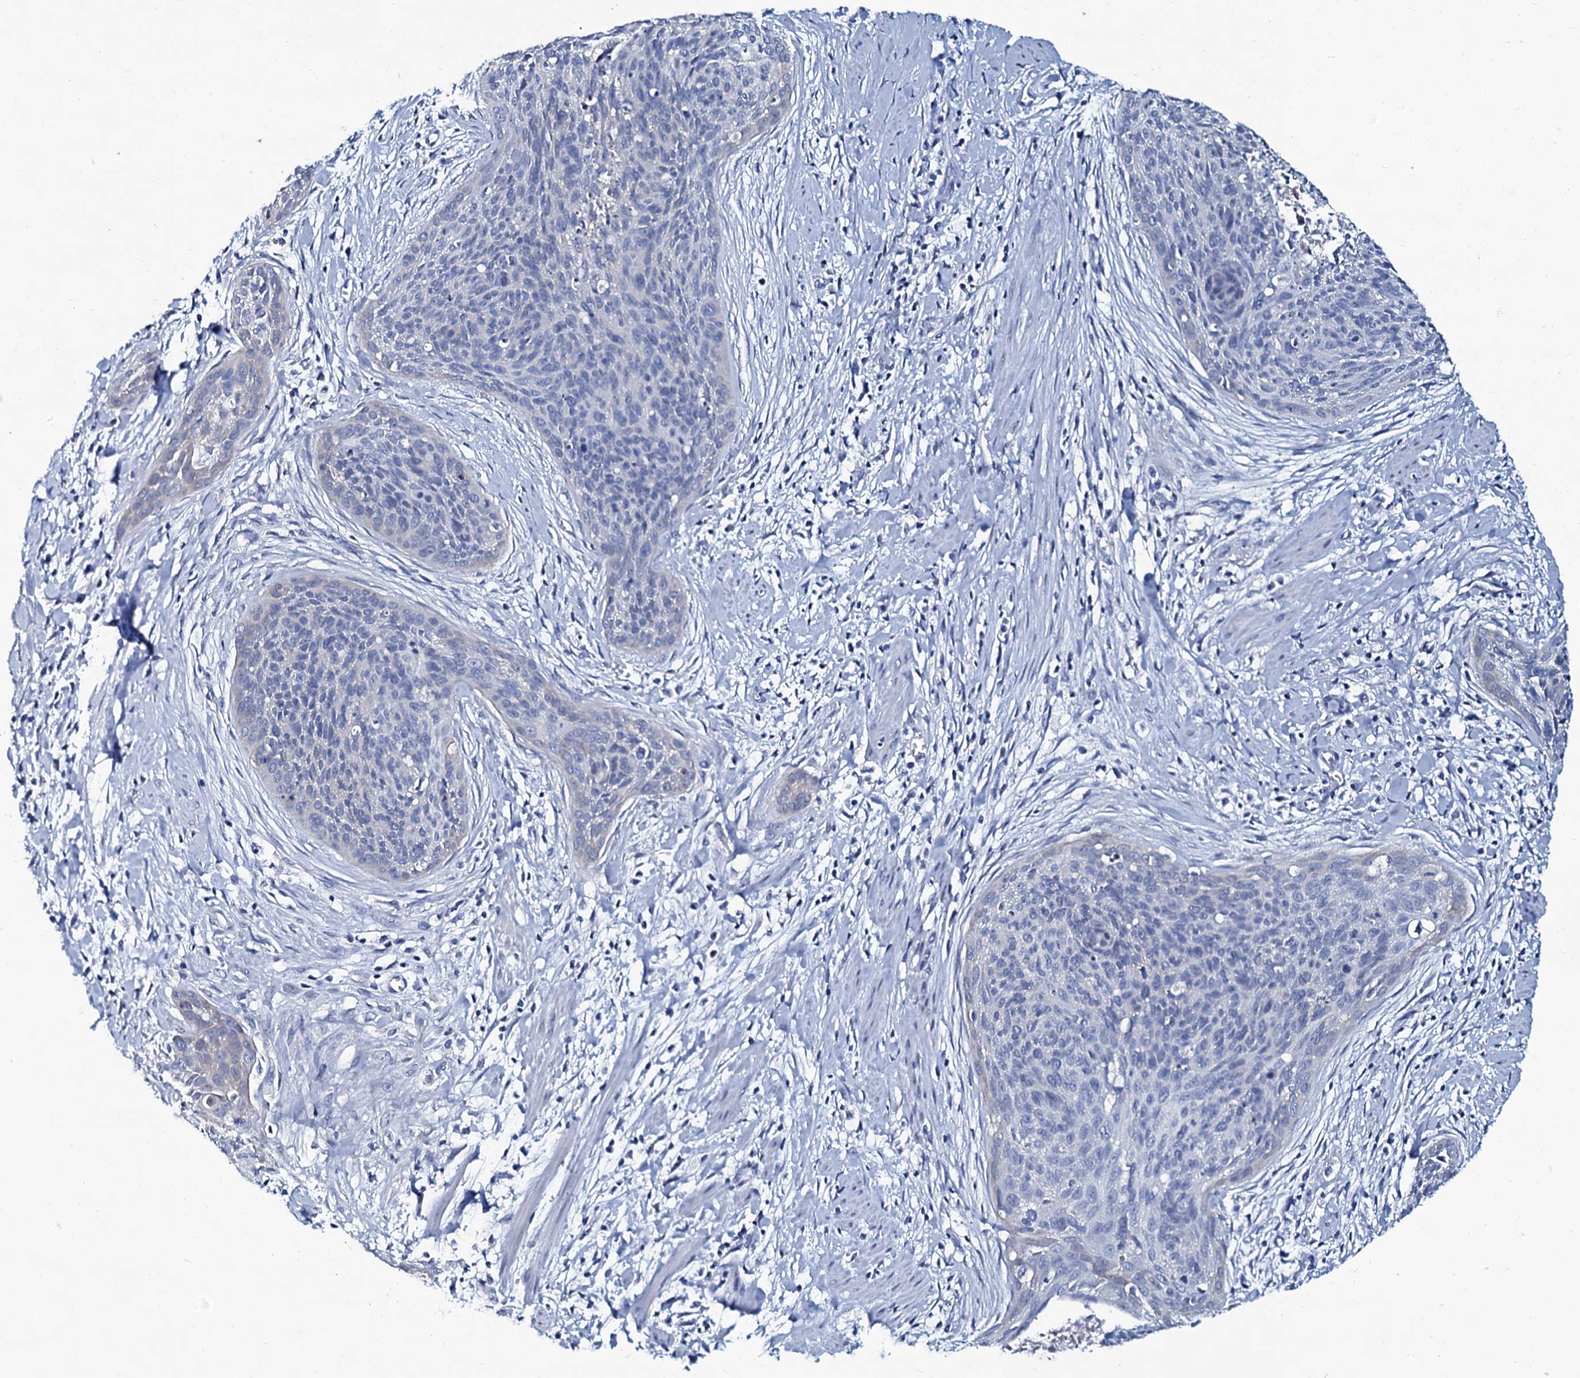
{"staining": {"intensity": "negative", "quantity": "none", "location": "none"}, "tissue": "cervical cancer", "cell_type": "Tumor cells", "image_type": "cancer", "snomed": [{"axis": "morphology", "description": "Squamous cell carcinoma, NOS"}, {"axis": "topography", "description": "Cervix"}], "caption": "High magnification brightfield microscopy of cervical cancer stained with DAB (brown) and counterstained with hematoxylin (blue): tumor cells show no significant expression.", "gene": "SLC4A7", "patient": {"sex": "female", "age": 55}}